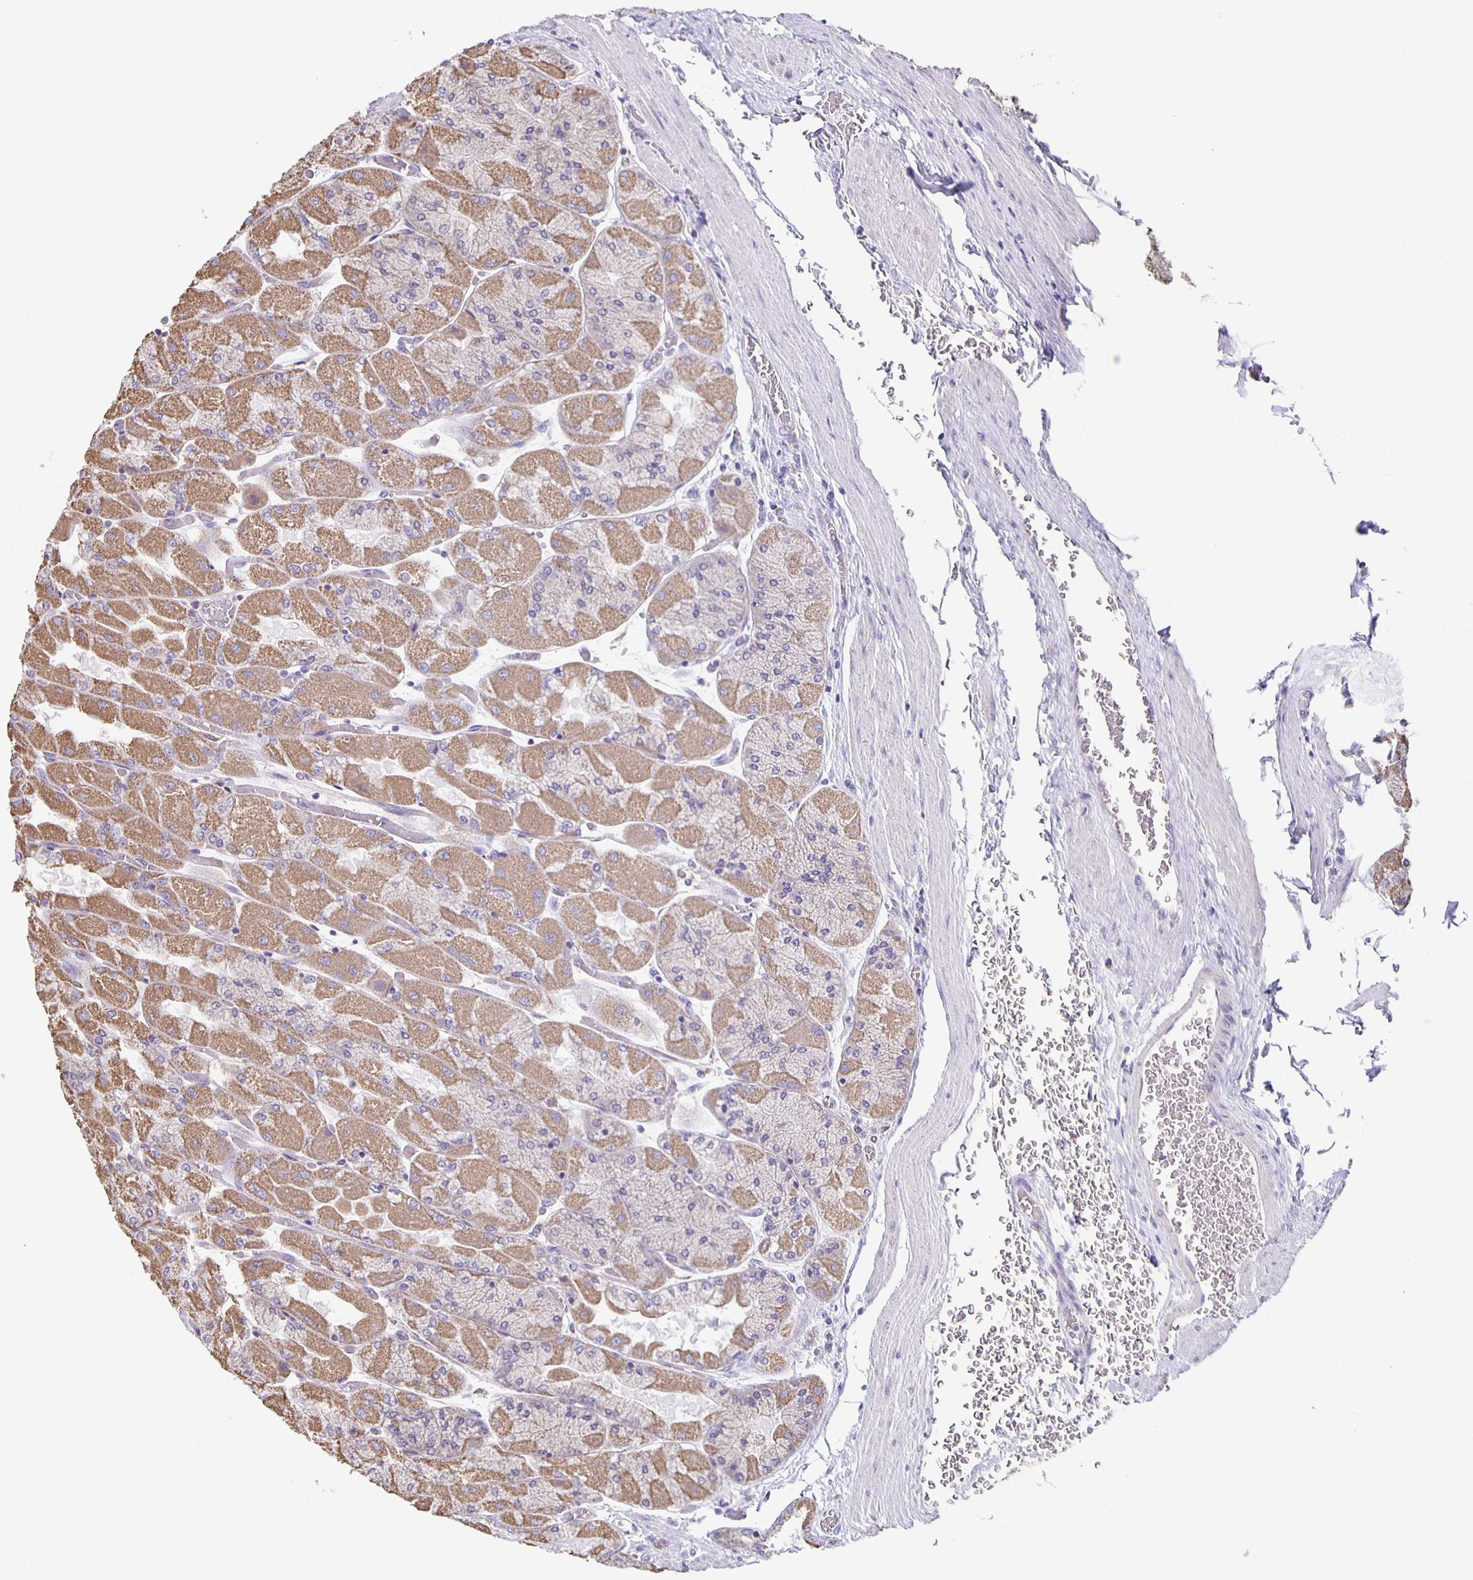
{"staining": {"intensity": "moderate", "quantity": "25%-75%", "location": "cytoplasmic/membranous"}, "tissue": "stomach", "cell_type": "Glandular cells", "image_type": "normal", "snomed": [{"axis": "morphology", "description": "Normal tissue, NOS"}, {"axis": "topography", "description": "Stomach"}], "caption": "Brown immunohistochemical staining in unremarkable human stomach displays moderate cytoplasmic/membranous staining in approximately 25%-75% of glandular cells. Immunohistochemistry stains the protein of interest in brown and the nuclei are stained blue.", "gene": "TPPP", "patient": {"sex": "female", "age": 61}}